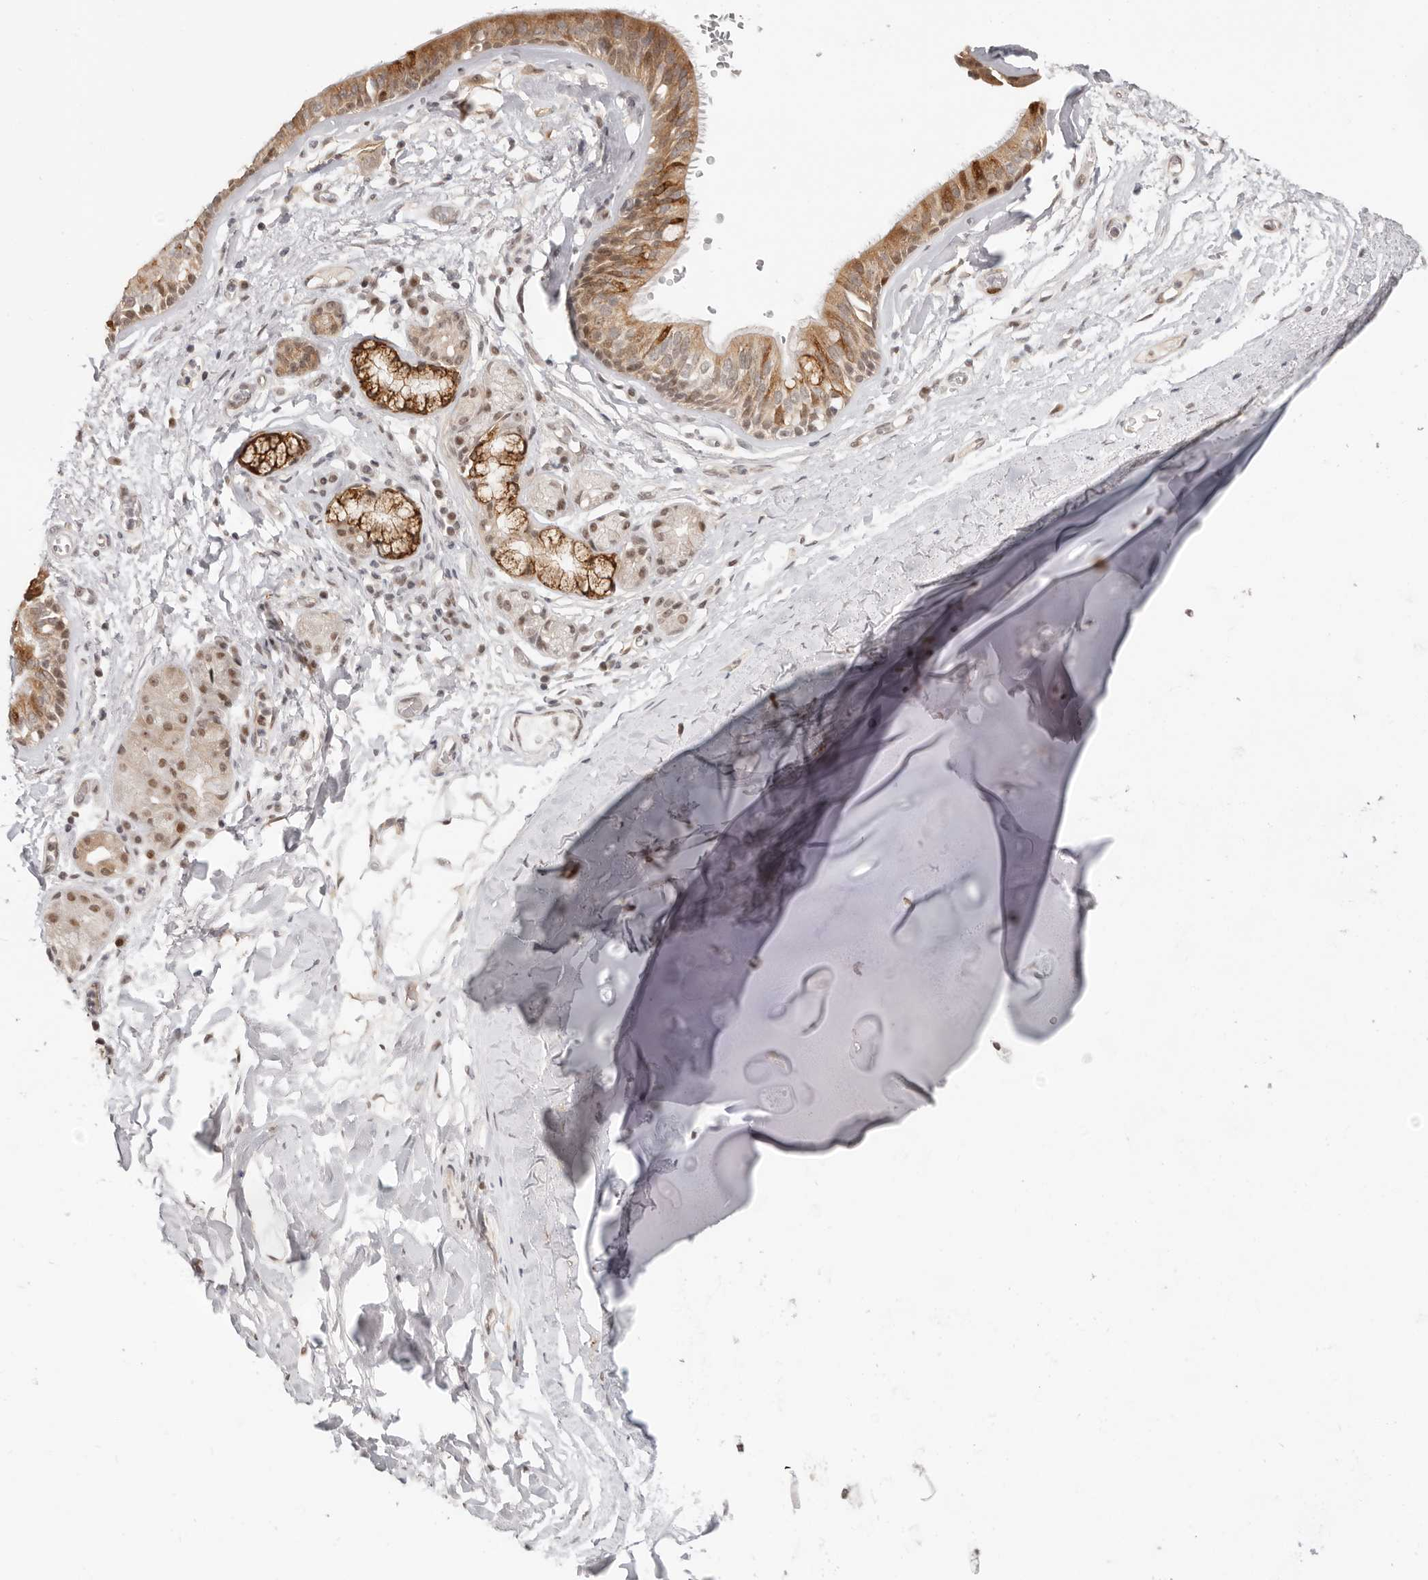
{"staining": {"intensity": "moderate", "quantity": ">75%", "location": "cytoplasmic/membranous"}, "tissue": "bronchus", "cell_type": "Respiratory epithelial cells", "image_type": "normal", "snomed": [{"axis": "morphology", "description": "Normal tissue, NOS"}, {"axis": "topography", "description": "Cartilage tissue"}], "caption": "Protein expression analysis of normal human bronchus reveals moderate cytoplasmic/membranous staining in approximately >75% of respiratory epithelial cells.", "gene": "RFC2", "patient": {"sex": "female", "age": 63}}